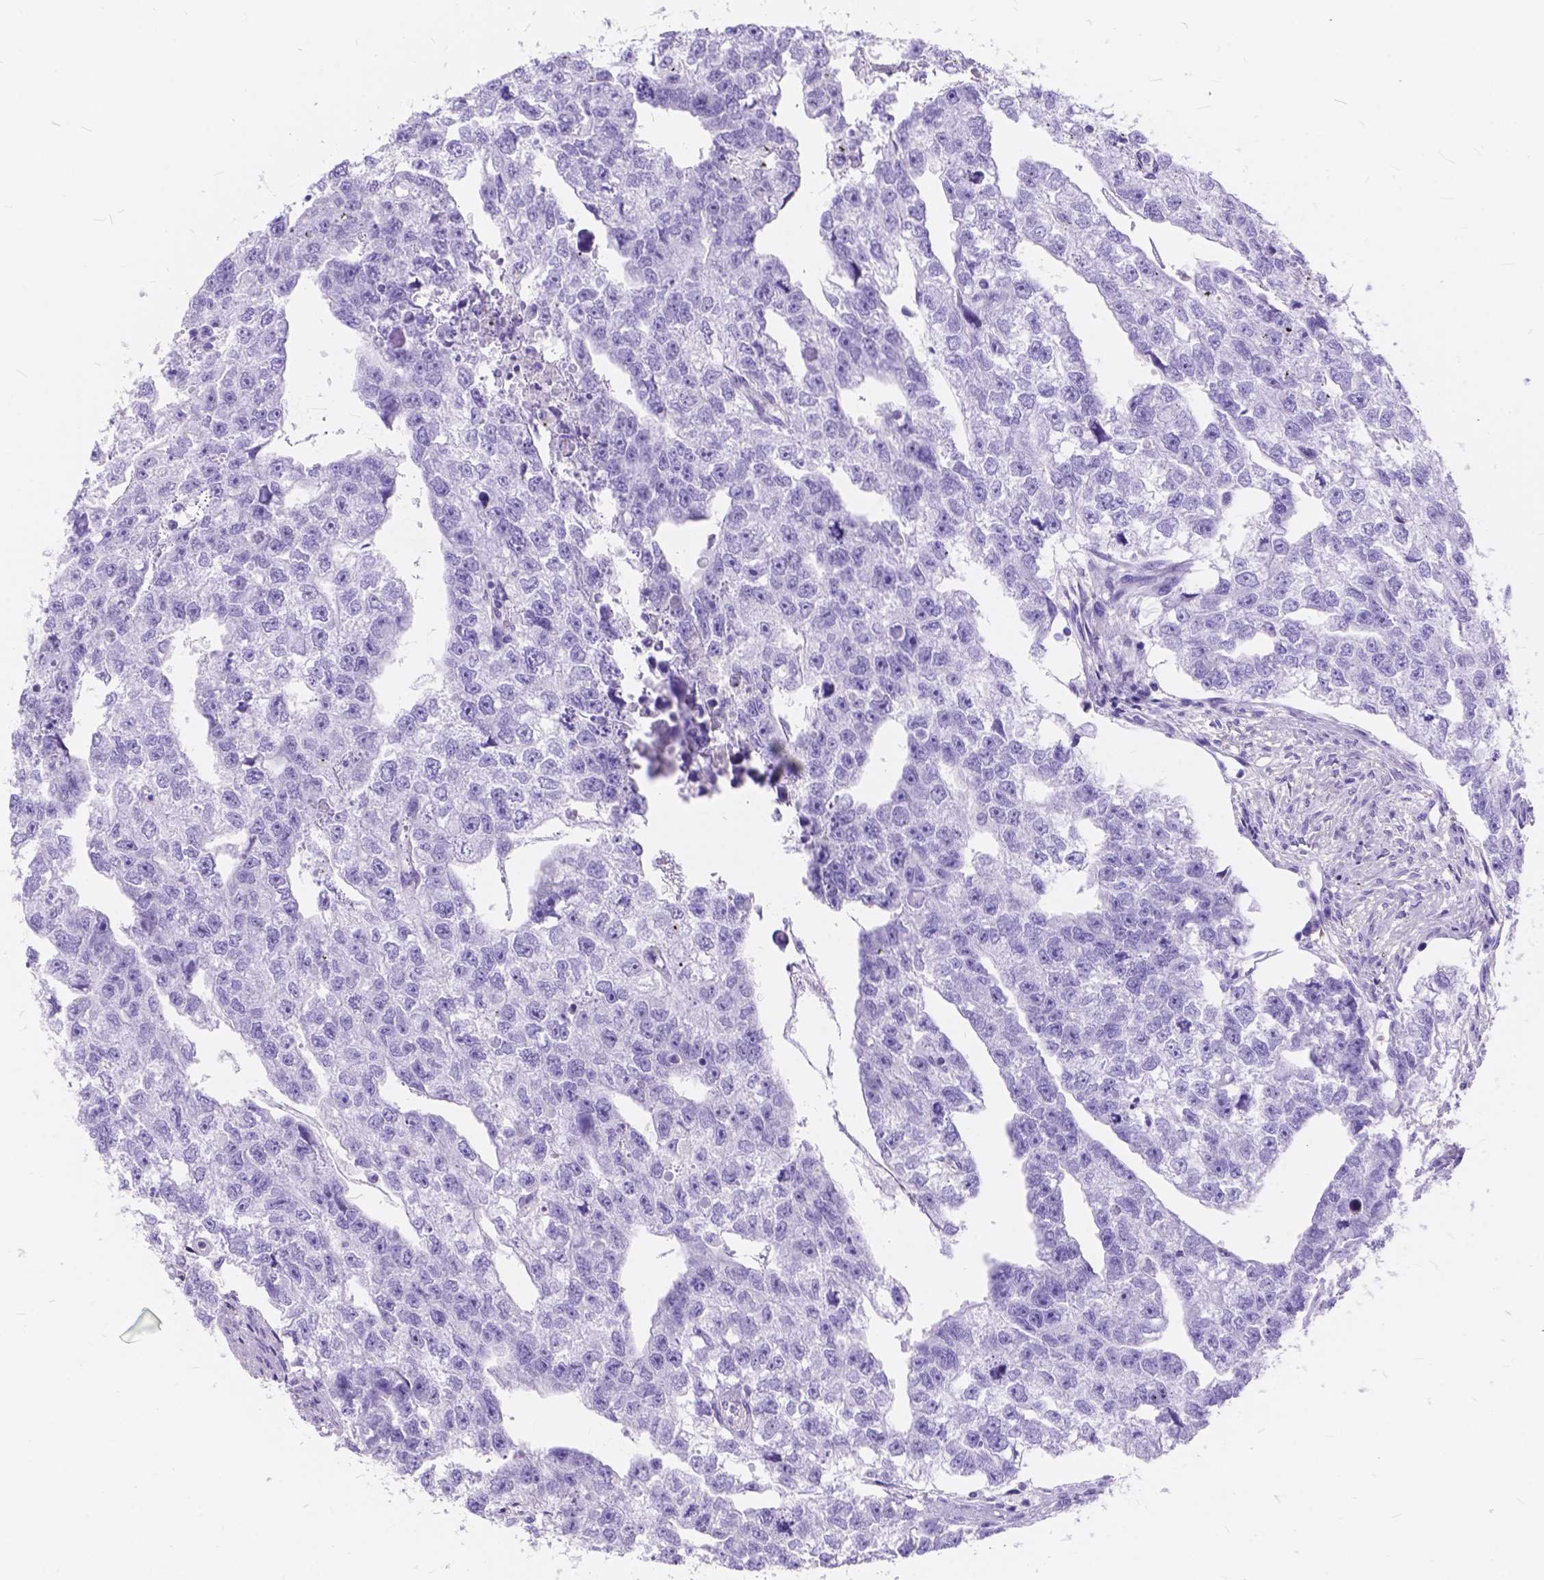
{"staining": {"intensity": "negative", "quantity": "none", "location": "none"}, "tissue": "testis cancer", "cell_type": "Tumor cells", "image_type": "cancer", "snomed": [{"axis": "morphology", "description": "Carcinoma, Embryonal, NOS"}, {"axis": "morphology", "description": "Teratoma, malignant, NOS"}, {"axis": "topography", "description": "Testis"}], "caption": "Image shows no significant protein expression in tumor cells of testis embryonal carcinoma.", "gene": "FOXL2", "patient": {"sex": "male", "age": 44}}